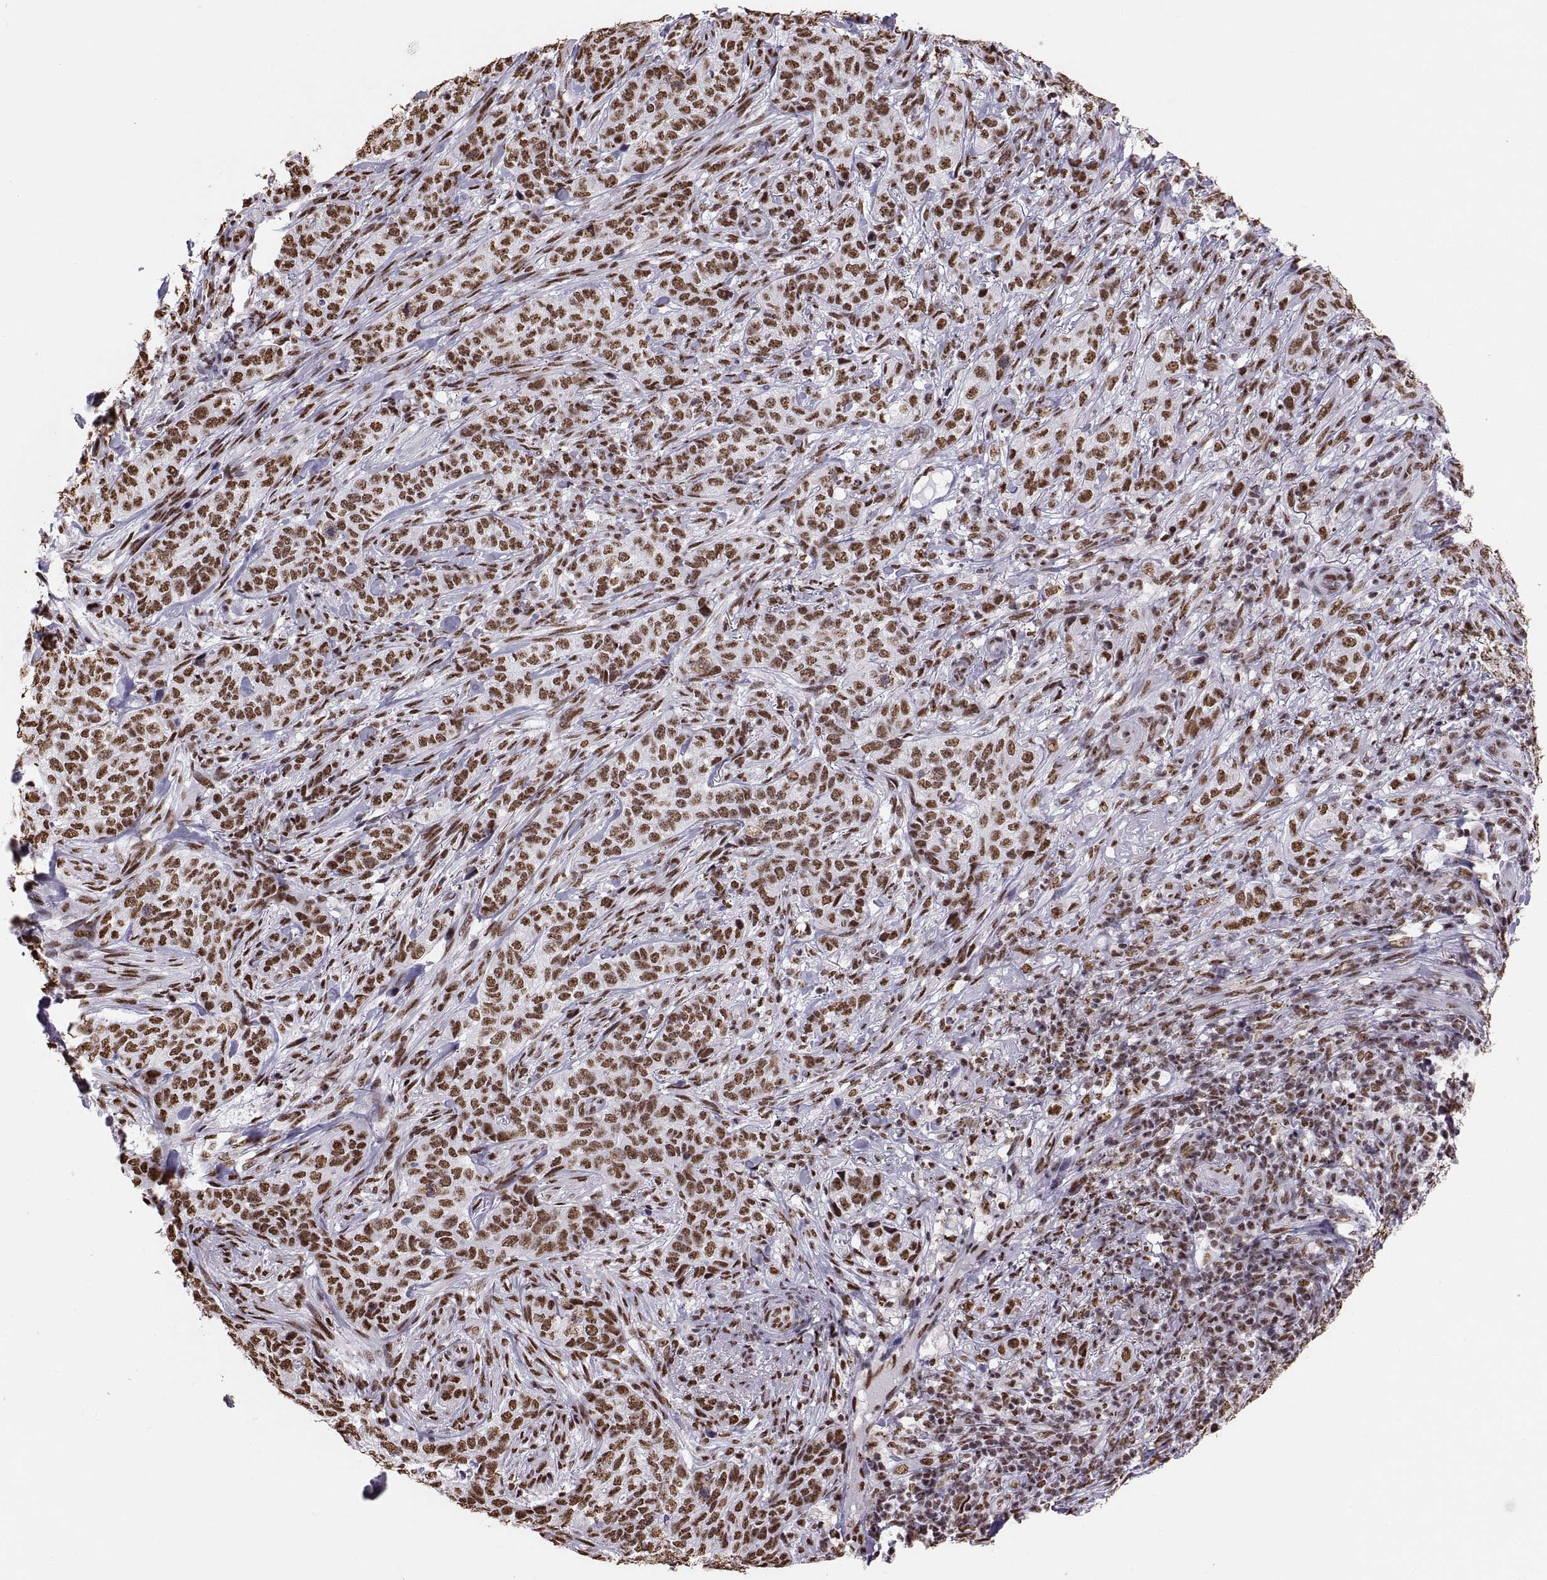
{"staining": {"intensity": "strong", "quantity": "25%-75%", "location": "nuclear"}, "tissue": "skin cancer", "cell_type": "Tumor cells", "image_type": "cancer", "snomed": [{"axis": "morphology", "description": "Basal cell carcinoma"}, {"axis": "topography", "description": "Skin"}], "caption": "The immunohistochemical stain shows strong nuclear positivity in tumor cells of skin basal cell carcinoma tissue. (Stains: DAB (3,3'-diaminobenzidine) in brown, nuclei in blue, Microscopy: brightfield microscopy at high magnification).", "gene": "SNAI1", "patient": {"sex": "female", "age": 69}}